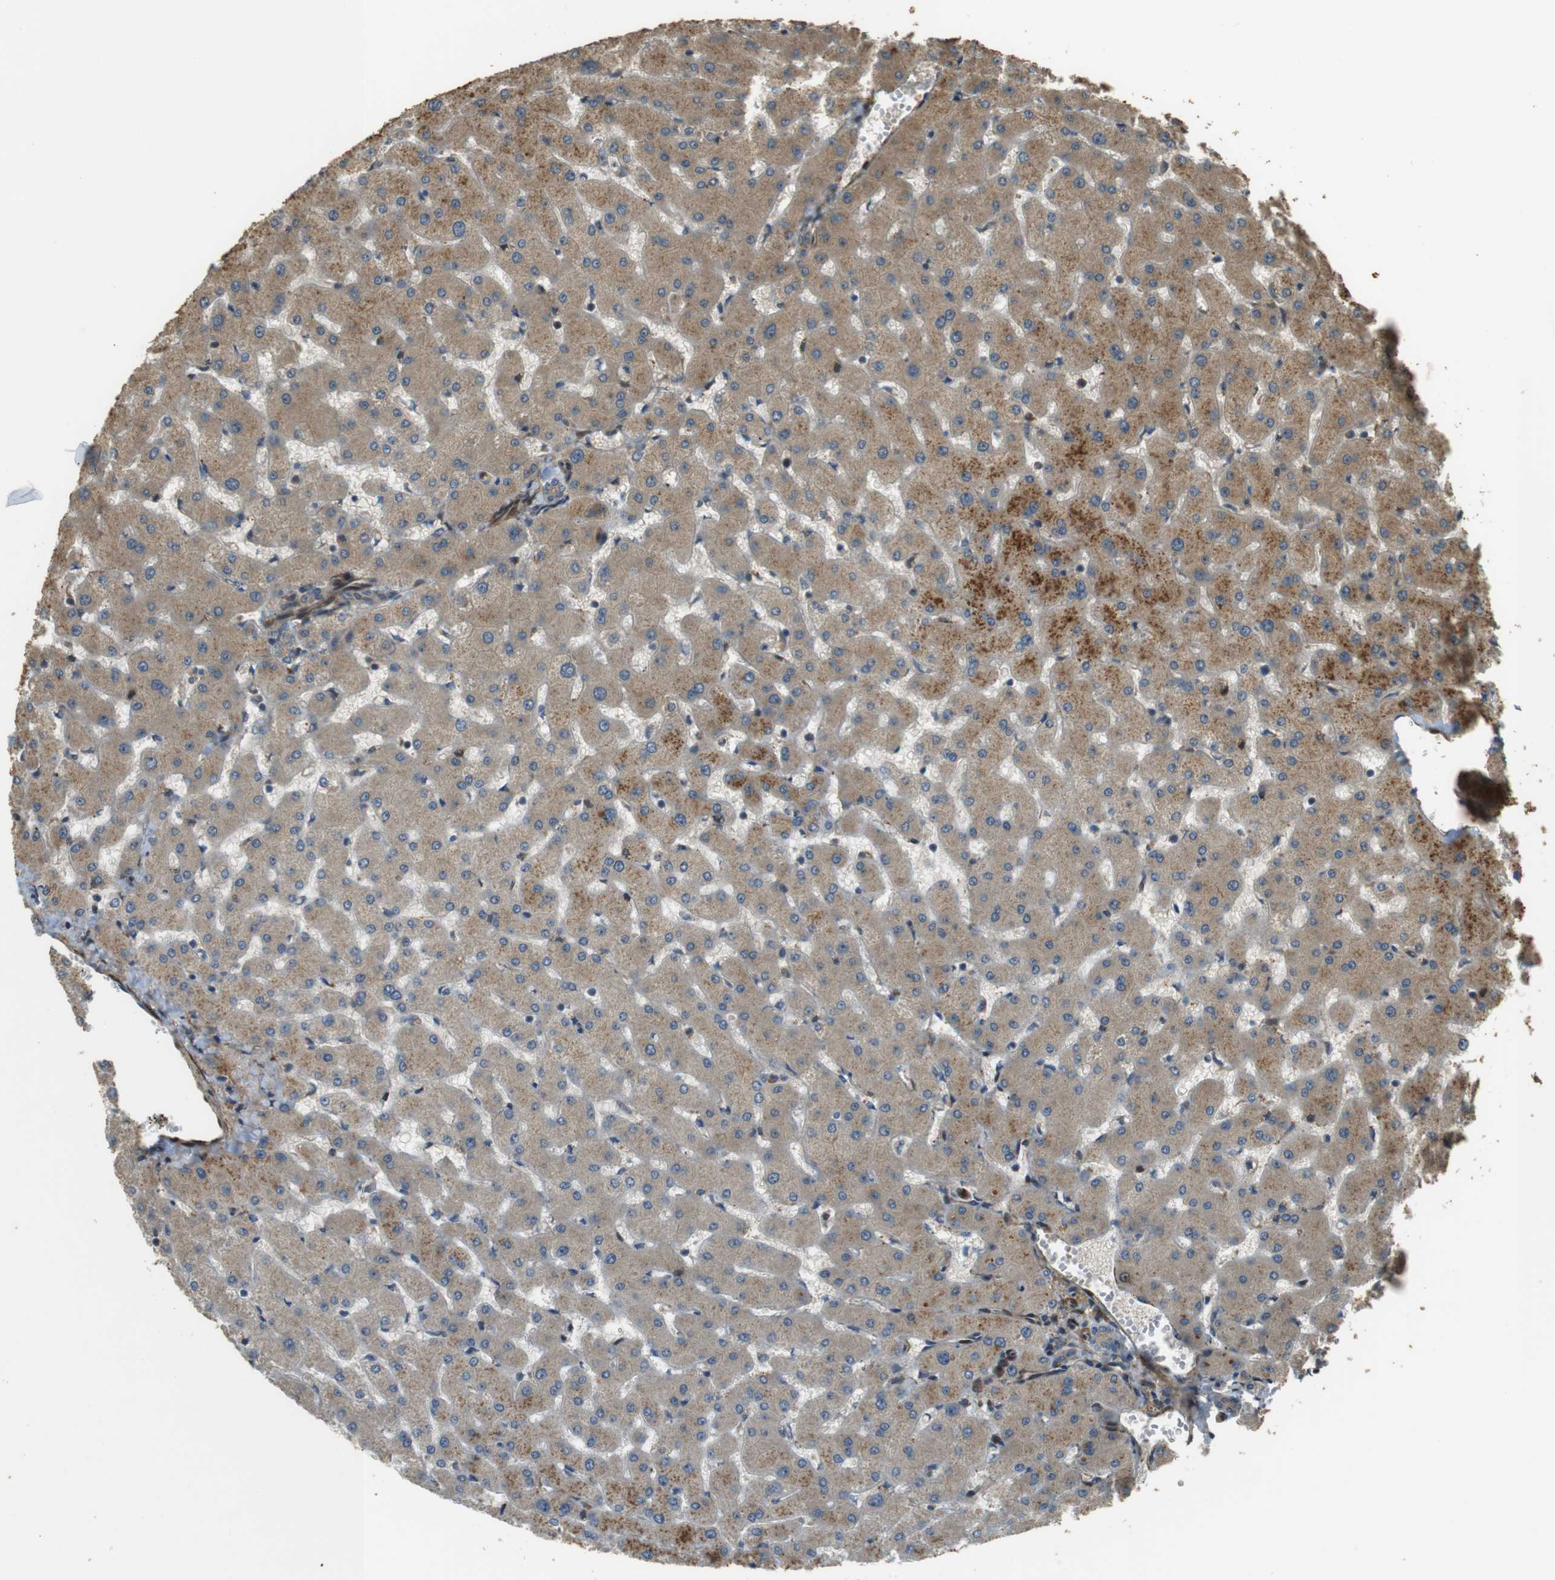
{"staining": {"intensity": "weak", "quantity": ">75%", "location": "cytoplasmic/membranous"}, "tissue": "liver", "cell_type": "Cholangiocytes", "image_type": "normal", "snomed": [{"axis": "morphology", "description": "Normal tissue, NOS"}, {"axis": "topography", "description": "Liver"}], "caption": "Immunohistochemical staining of normal human liver shows >75% levels of weak cytoplasmic/membranous protein staining in approximately >75% of cholangiocytes.", "gene": "MSRB3", "patient": {"sex": "female", "age": 63}}